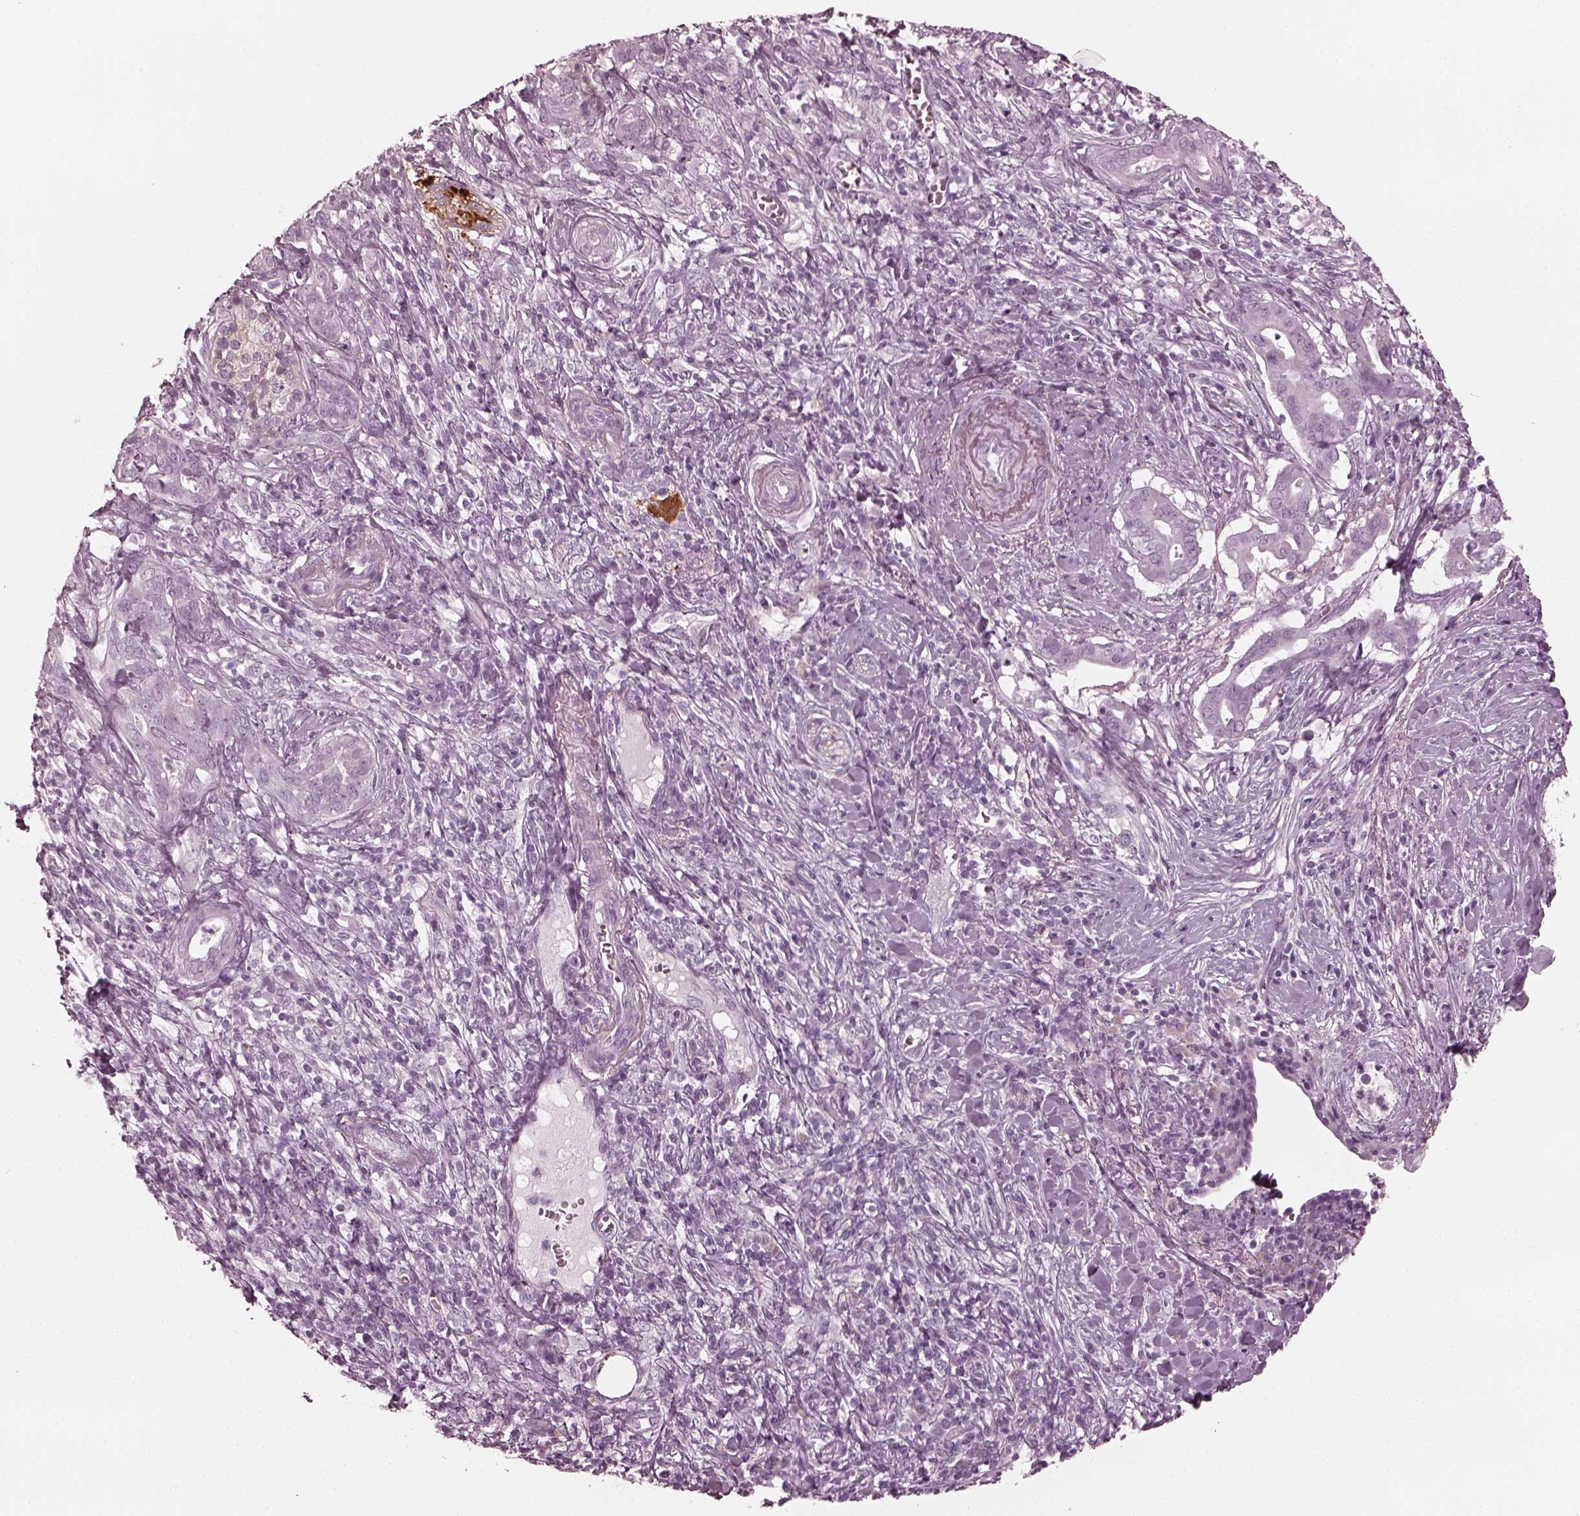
{"staining": {"intensity": "negative", "quantity": "none", "location": "none"}, "tissue": "pancreatic cancer", "cell_type": "Tumor cells", "image_type": "cancer", "snomed": [{"axis": "morphology", "description": "Adenocarcinoma, NOS"}, {"axis": "topography", "description": "Pancreas"}], "caption": "Tumor cells show no significant expression in pancreatic cancer (adenocarcinoma).", "gene": "GRM6", "patient": {"sex": "male", "age": 61}}